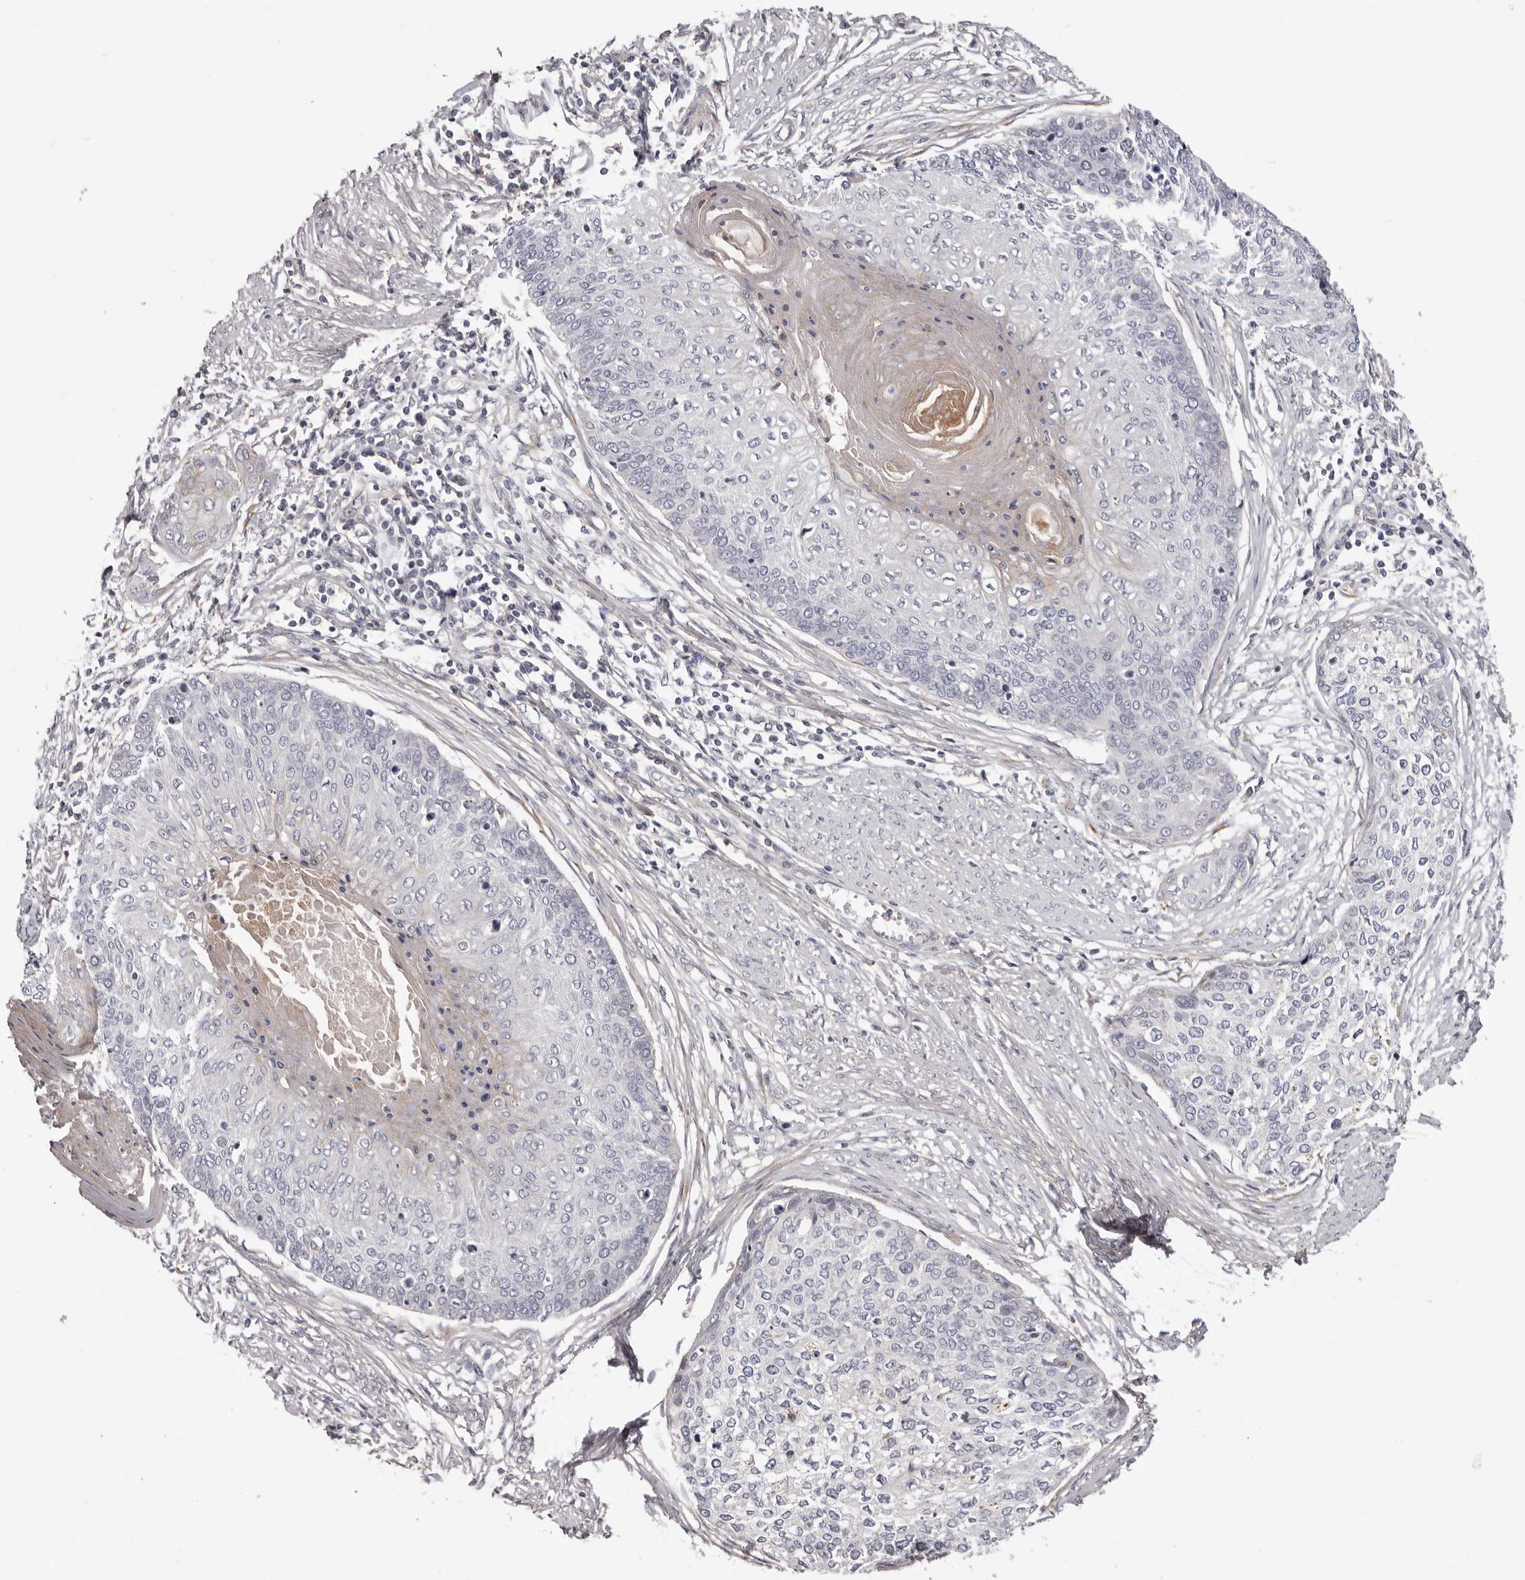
{"staining": {"intensity": "negative", "quantity": "none", "location": "none"}, "tissue": "cervical cancer", "cell_type": "Tumor cells", "image_type": "cancer", "snomed": [{"axis": "morphology", "description": "Squamous cell carcinoma, NOS"}, {"axis": "topography", "description": "Cervix"}], "caption": "DAB (3,3'-diaminobenzidine) immunohistochemical staining of cervical cancer (squamous cell carcinoma) exhibits no significant positivity in tumor cells.", "gene": "MRPS10", "patient": {"sex": "female", "age": 37}}